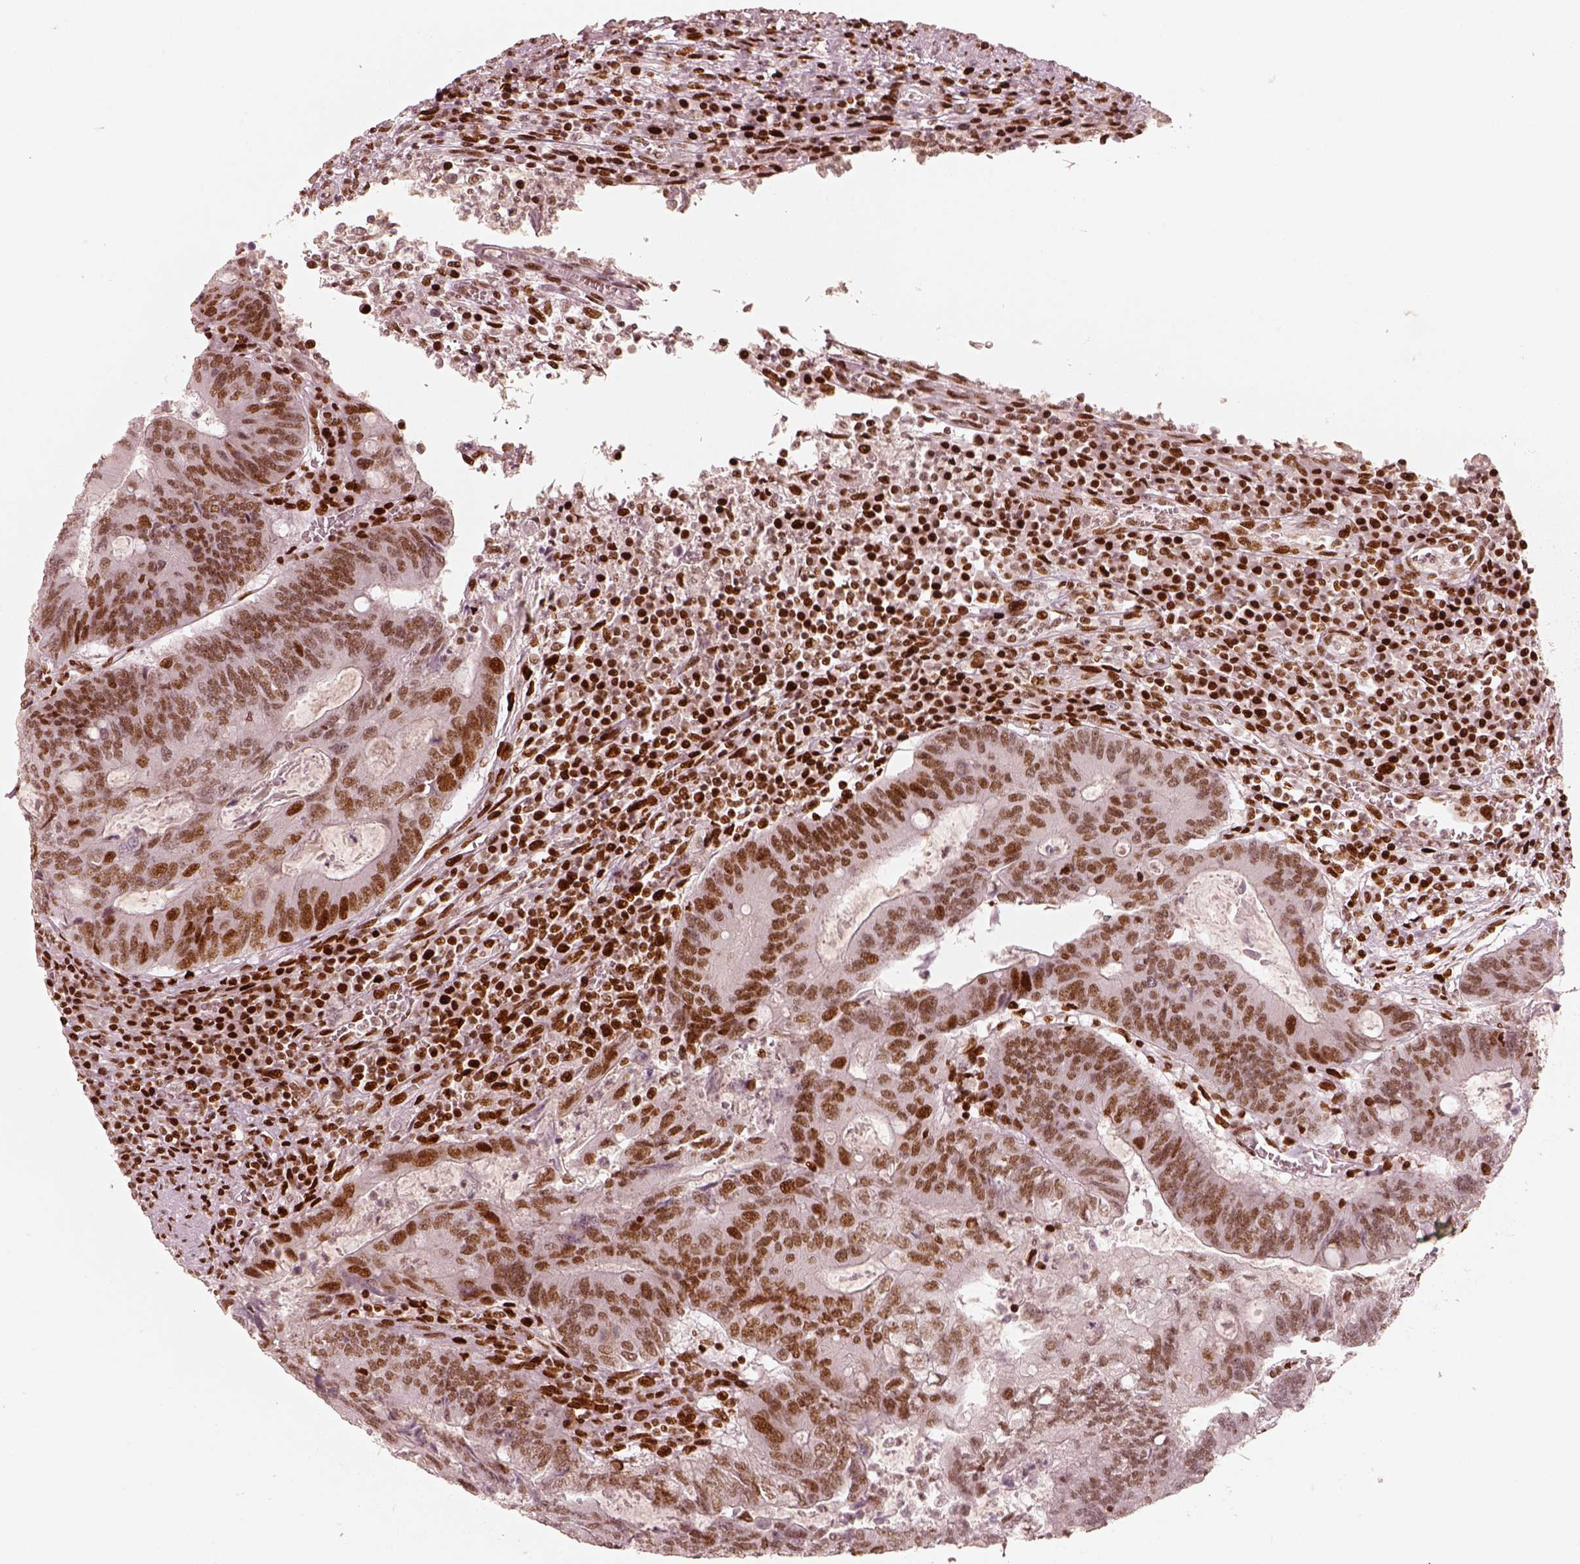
{"staining": {"intensity": "moderate", "quantity": ">75%", "location": "nuclear"}, "tissue": "colorectal cancer", "cell_type": "Tumor cells", "image_type": "cancer", "snomed": [{"axis": "morphology", "description": "Adenocarcinoma, NOS"}, {"axis": "topography", "description": "Colon"}], "caption": "Protein expression analysis of colorectal cancer demonstrates moderate nuclear expression in approximately >75% of tumor cells. The staining is performed using DAB (3,3'-diaminobenzidine) brown chromogen to label protein expression. The nuclei are counter-stained blue using hematoxylin.", "gene": "HNRNPC", "patient": {"sex": "male", "age": 67}}